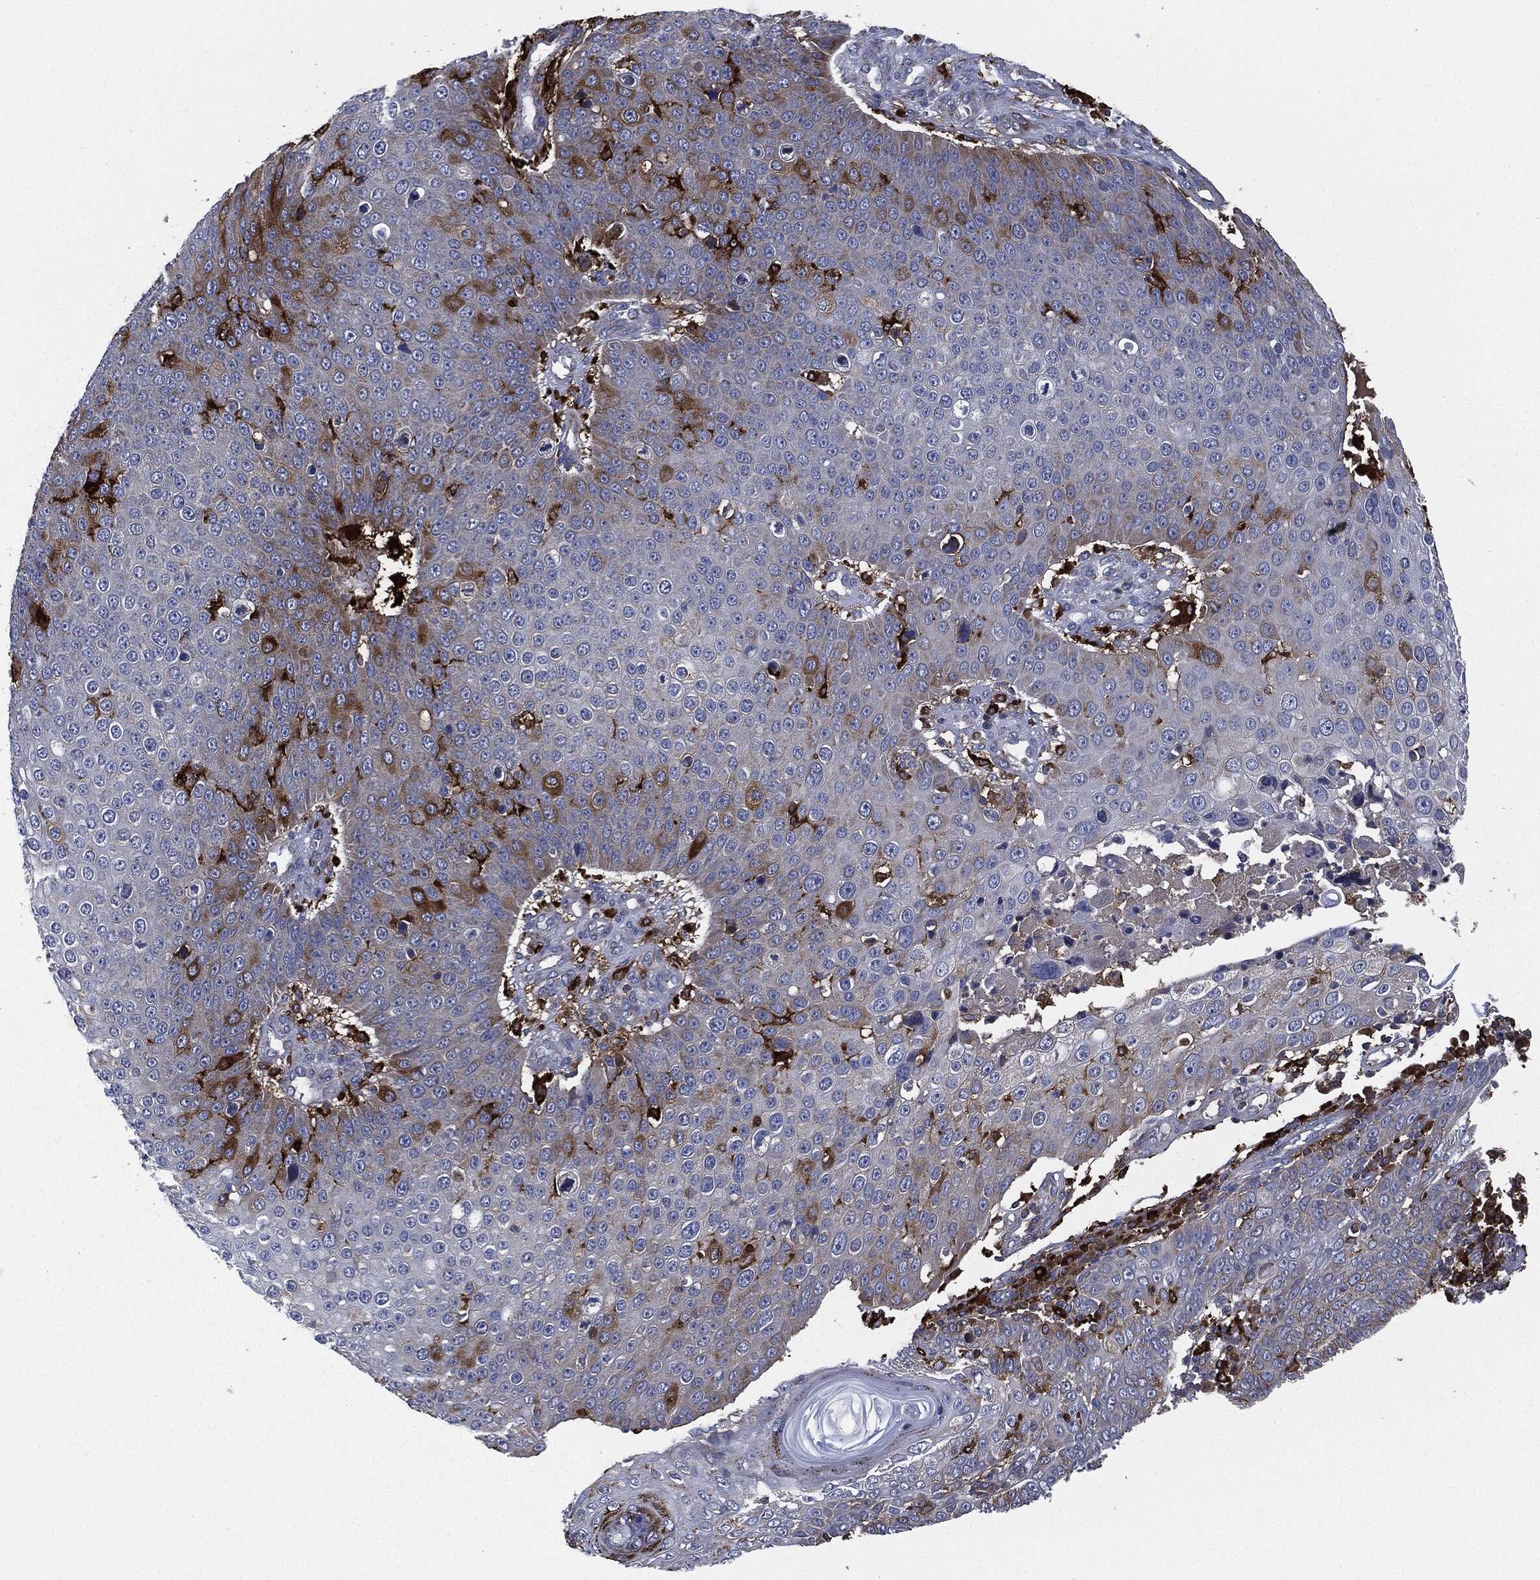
{"staining": {"intensity": "moderate", "quantity": "<25%", "location": "cytoplasmic/membranous"}, "tissue": "skin cancer", "cell_type": "Tumor cells", "image_type": "cancer", "snomed": [{"axis": "morphology", "description": "Squamous cell carcinoma, NOS"}, {"axis": "topography", "description": "Skin"}], "caption": "Immunohistochemical staining of skin cancer (squamous cell carcinoma) exhibits moderate cytoplasmic/membranous protein positivity in about <25% of tumor cells.", "gene": "TMEM11", "patient": {"sex": "male", "age": 71}}